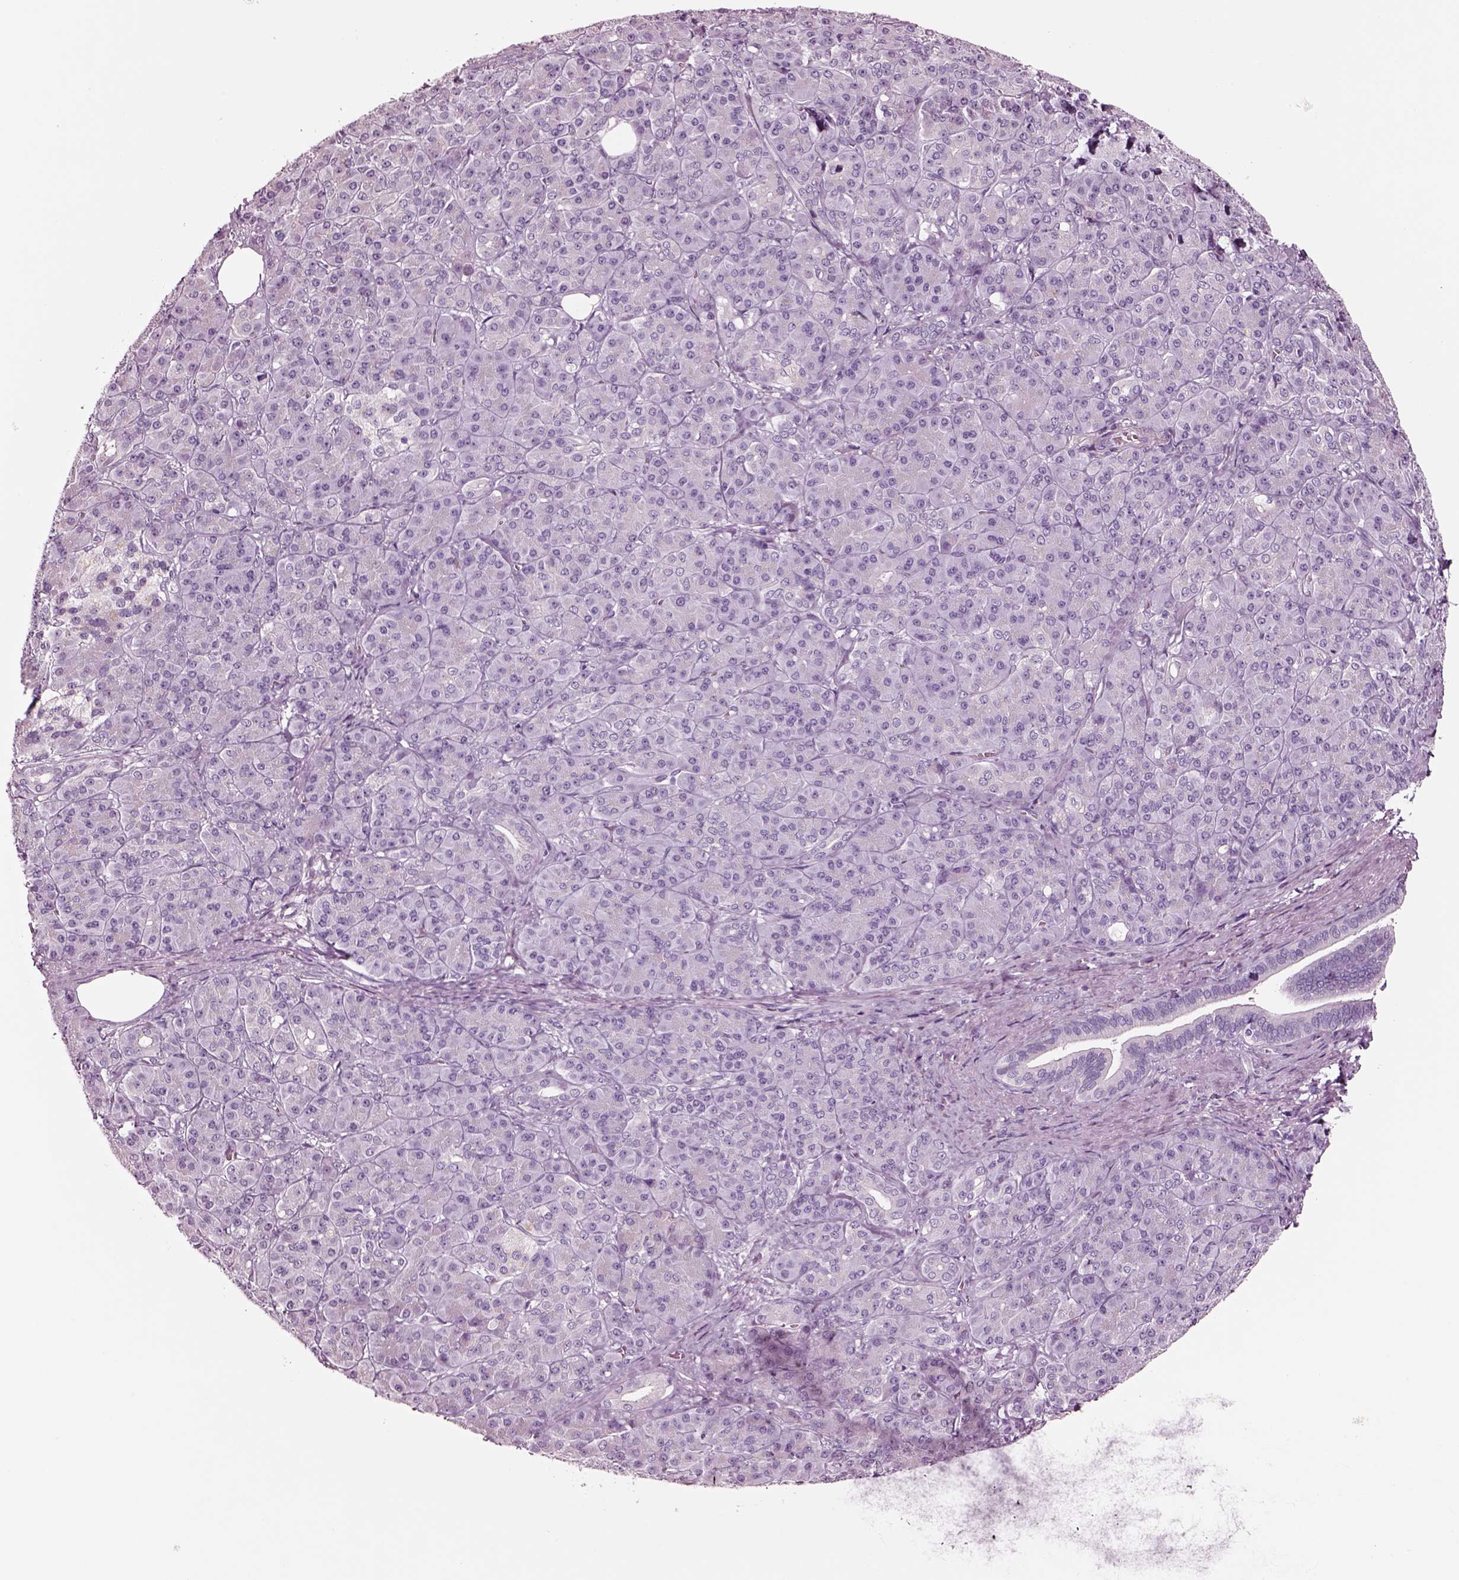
{"staining": {"intensity": "negative", "quantity": "none", "location": "none"}, "tissue": "pancreatic cancer", "cell_type": "Tumor cells", "image_type": "cancer", "snomed": [{"axis": "morphology", "description": "Normal tissue, NOS"}, {"axis": "morphology", "description": "Inflammation, NOS"}, {"axis": "morphology", "description": "Adenocarcinoma, NOS"}, {"axis": "topography", "description": "Pancreas"}], "caption": "Immunohistochemical staining of human pancreatic cancer (adenocarcinoma) displays no significant positivity in tumor cells.", "gene": "NMRK2", "patient": {"sex": "male", "age": 57}}